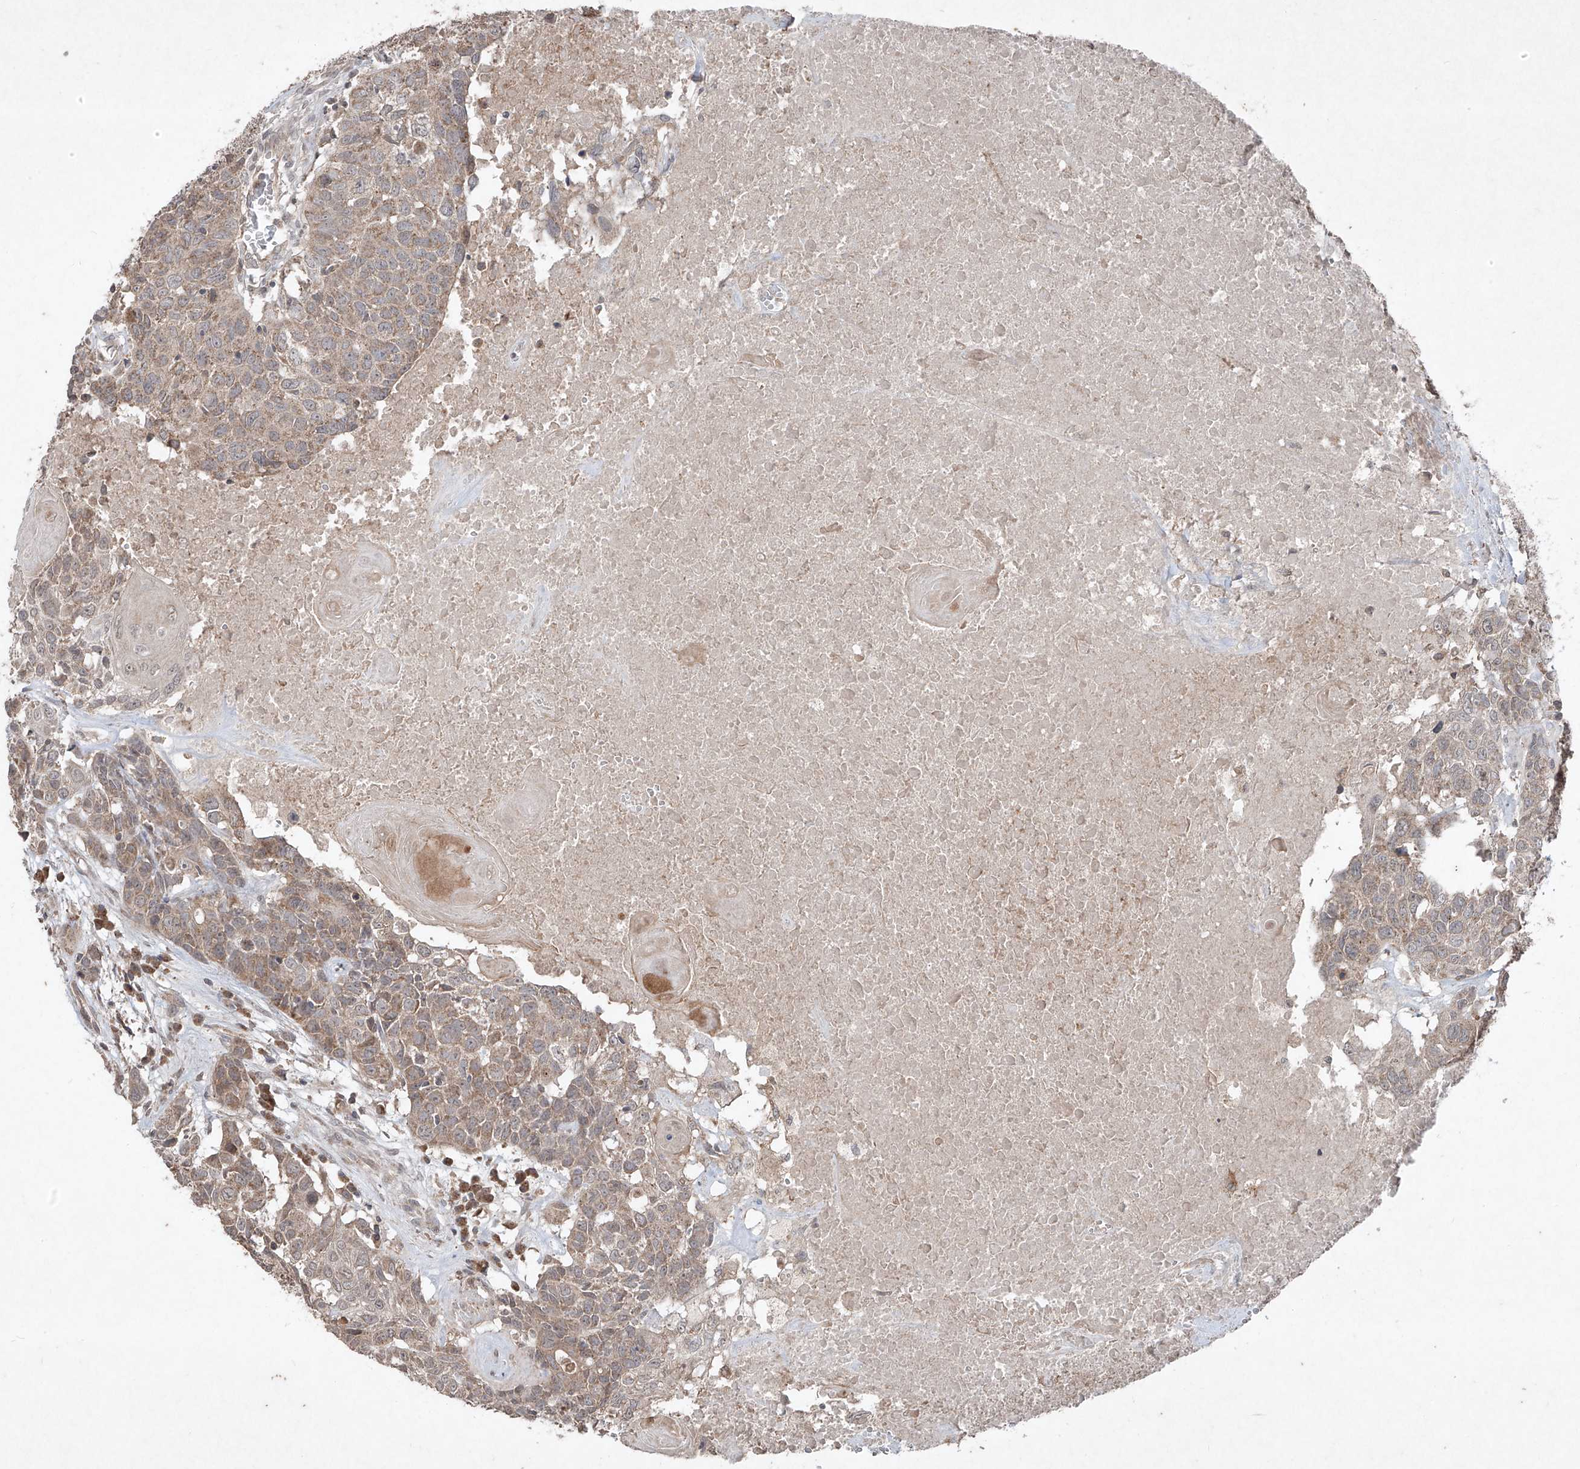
{"staining": {"intensity": "moderate", "quantity": ">75%", "location": "cytoplasmic/membranous"}, "tissue": "head and neck cancer", "cell_type": "Tumor cells", "image_type": "cancer", "snomed": [{"axis": "morphology", "description": "Squamous cell carcinoma, NOS"}, {"axis": "topography", "description": "Head-Neck"}], "caption": "Protein expression by immunohistochemistry (IHC) displays moderate cytoplasmic/membranous positivity in approximately >75% of tumor cells in head and neck cancer.", "gene": "ABCD3", "patient": {"sex": "male", "age": 66}}